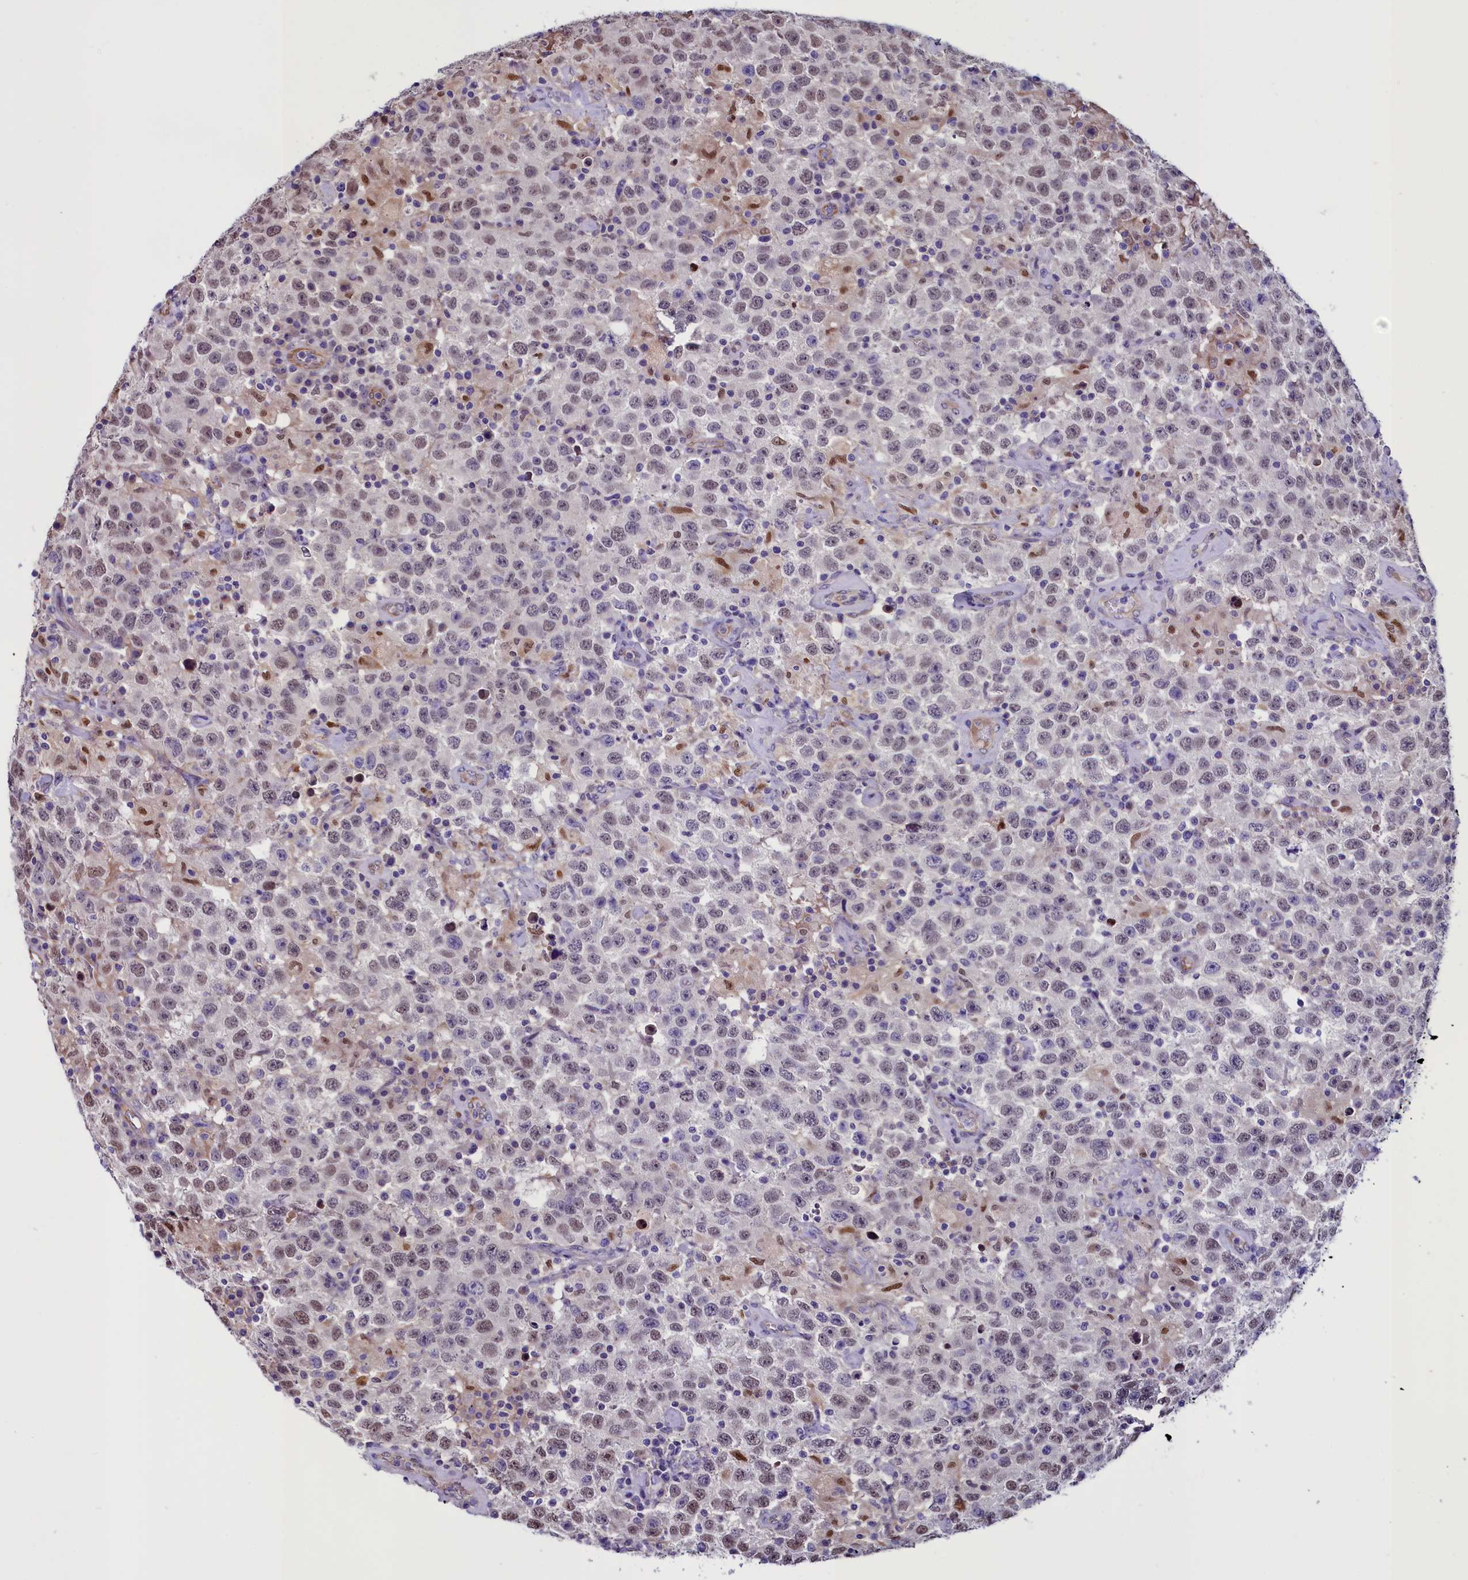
{"staining": {"intensity": "weak", "quantity": "25%-75%", "location": "nuclear"}, "tissue": "testis cancer", "cell_type": "Tumor cells", "image_type": "cancer", "snomed": [{"axis": "morphology", "description": "Seminoma, NOS"}, {"axis": "topography", "description": "Testis"}], "caption": "Tumor cells reveal weak nuclear positivity in approximately 25%-75% of cells in testis seminoma. The staining was performed using DAB (3,3'-diaminobenzidine), with brown indicating positive protein expression. Nuclei are stained blue with hematoxylin.", "gene": "PDILT", "patient": {"sex": "male", "age": 41}}